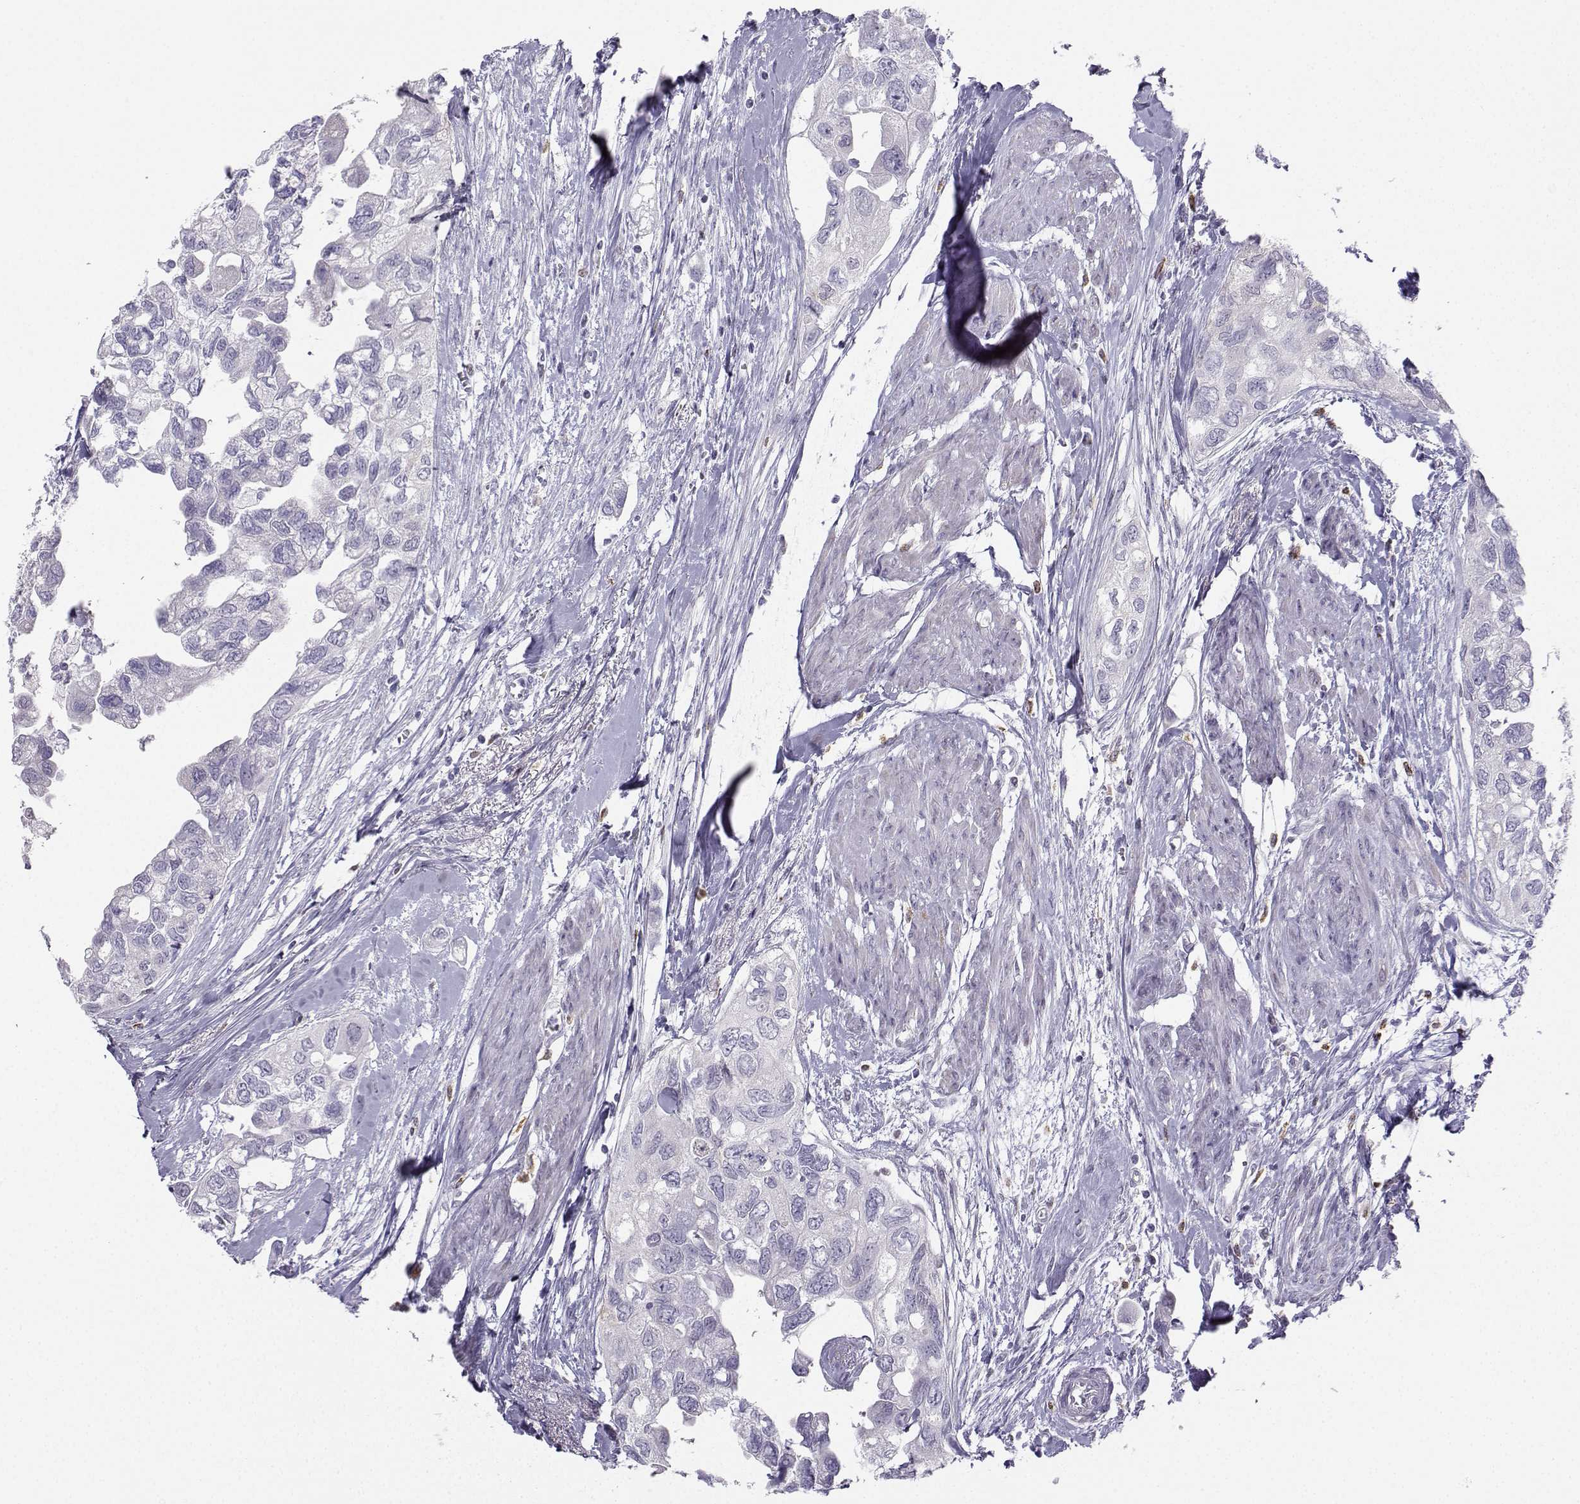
{"staining": {"intensity": "negative", "quantity": "none", "location": "none"}, "tissue": "urothelial cancer", "cell_type": "Tumor cells", "image_type": "cancer", "snomed": [{"axis": "morphology", "description": "Urothelial carcinoma, High grade"}, {"axis": "topography", "description": "Urinary bladder"}], "caption": "Immunohistochemistry micrograph of neoplastic tissue: urothelial cancer stained with DAB displays no significant protein expression in tumor cells.", "gene": "DCLK3", "patient": {"sex": "male", "age": 59}}